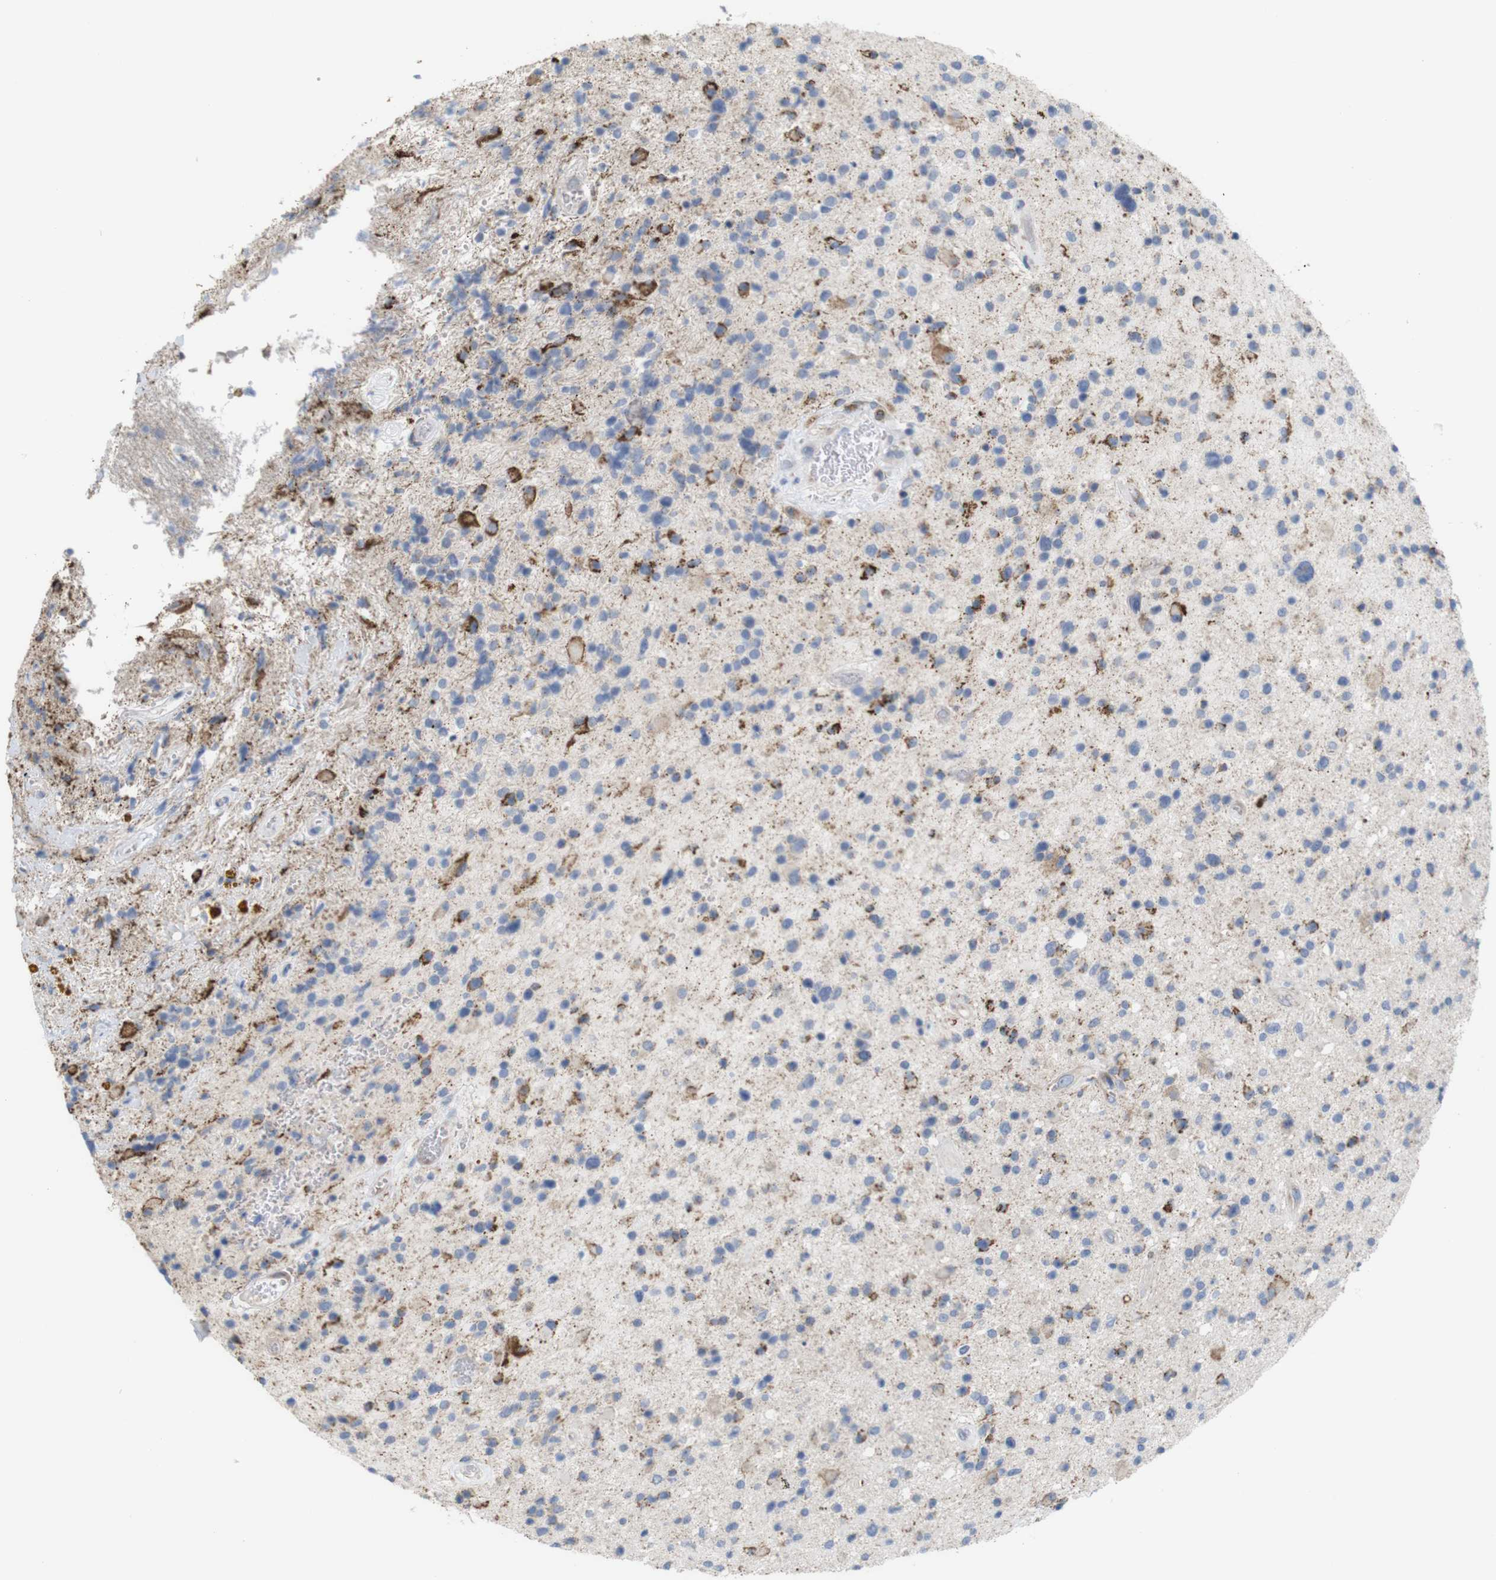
{"staining": {"intensity": "strong", "quantity": "<25%", "location": "cytoplasmic/membranous"}, "tissue": "glioma", "cell_type": "Tumor cells", "image_type": "cancer", "snomed": [{"axis": "morphology", "description": "Glioma, malignant, High grade"}, {"axis": "topography", "description": "Brain"}], "caption": "This image shows malignant high-grade glioma stained with IHC to label a protein in brown. The cytoplasmic/membranous of tumor cells show strong positivity for the protein. Nuclei are counter-stained blue.", "gene": "PTPRR", "patient": {"sex": "male", "age": 33}}